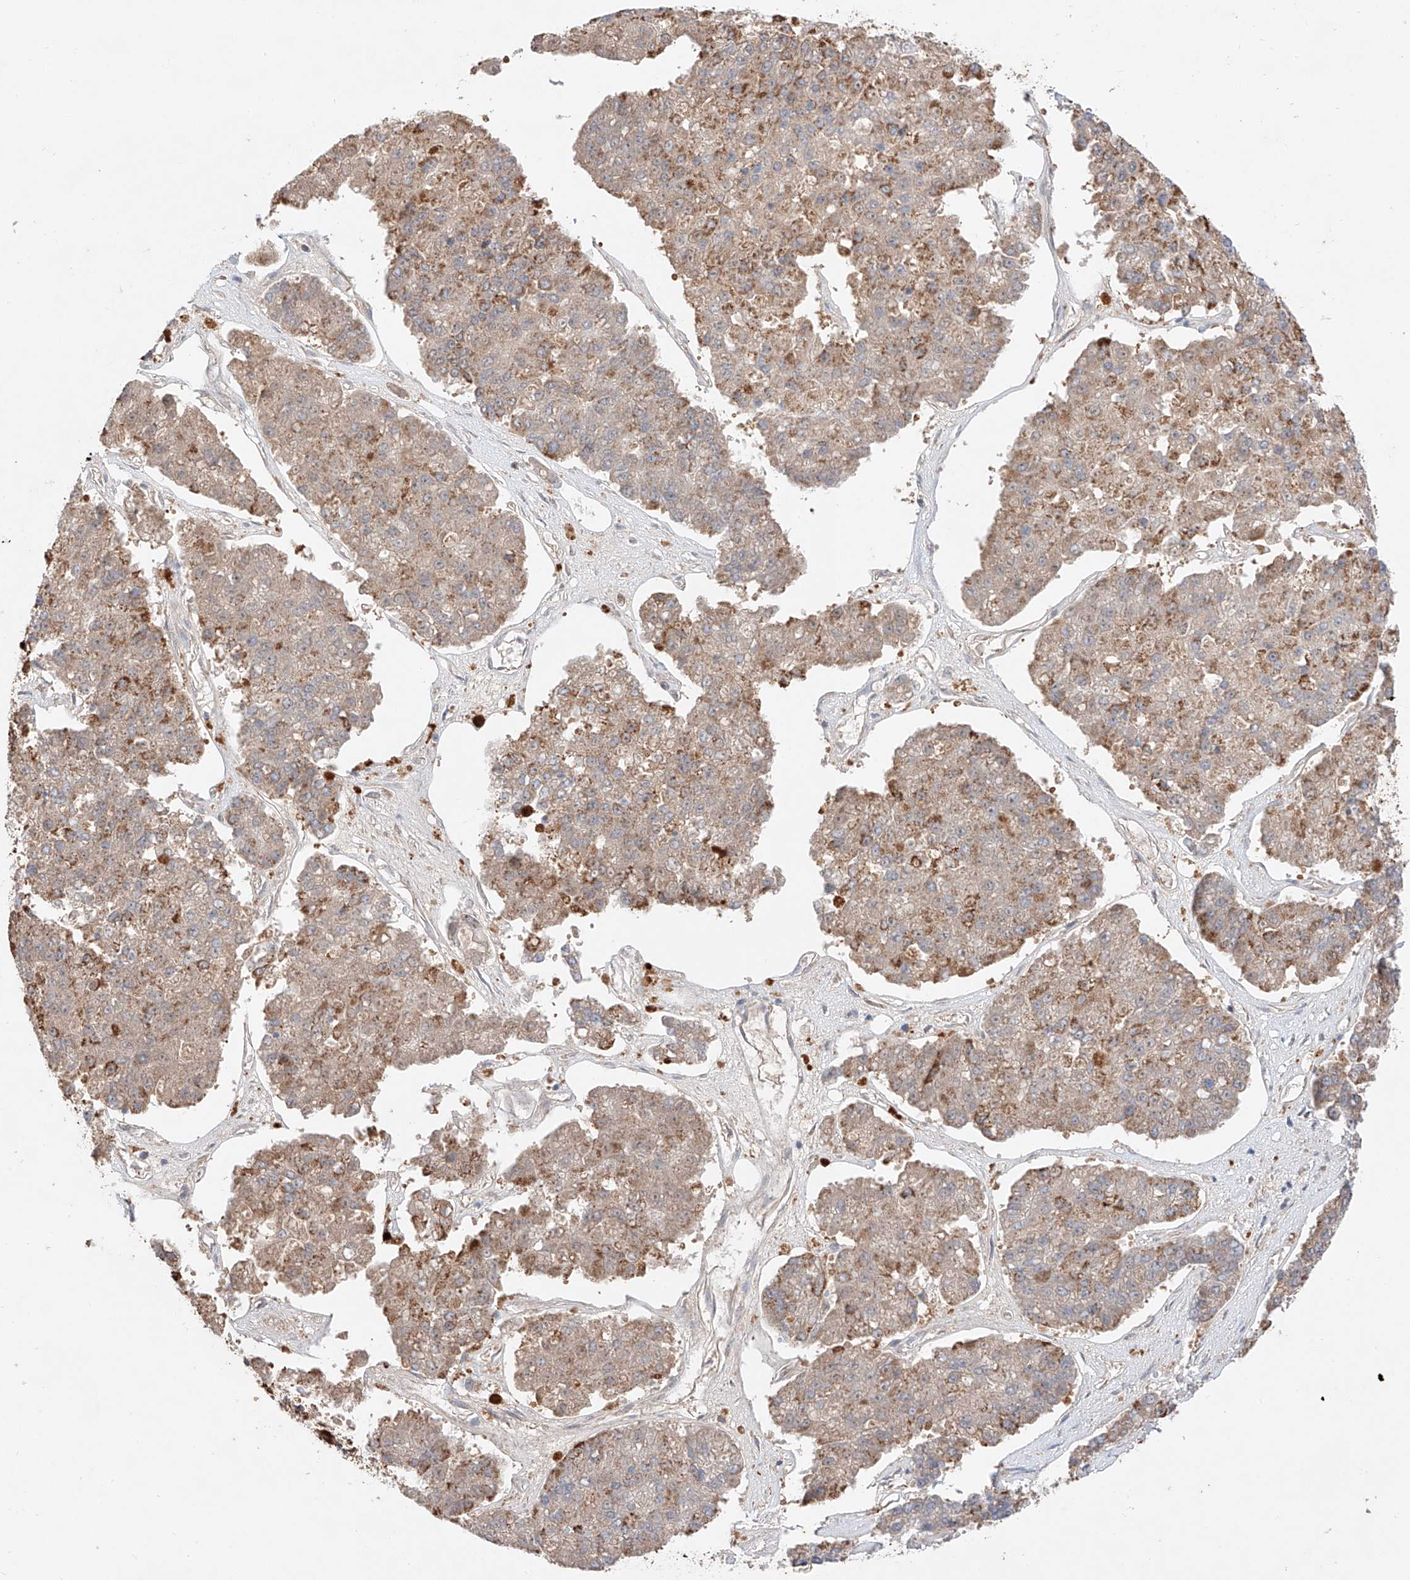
{"staining": {"intensity": "moderate", "quantity": "25%-75%", "location": "cytoplasmic/membranous"}, "tissue": "pancreatic cancer", "cell_type": "Tumor cells", "image_type": "cancer", "snomed": [{"axis": "morphology", "description": "Adenocarcinoma, NOS"}, {"axis": "topography", "description": "Pancreas"}], "caption": "The histopathology image reveals a brown stain indicating the presence of a protein in the cytoplasmic/membranous of tumor cells in pancreatic cancer (adenocarcinoma).", "gene": "GCNT1", "patient": {"sex": "male", "age": 50}}